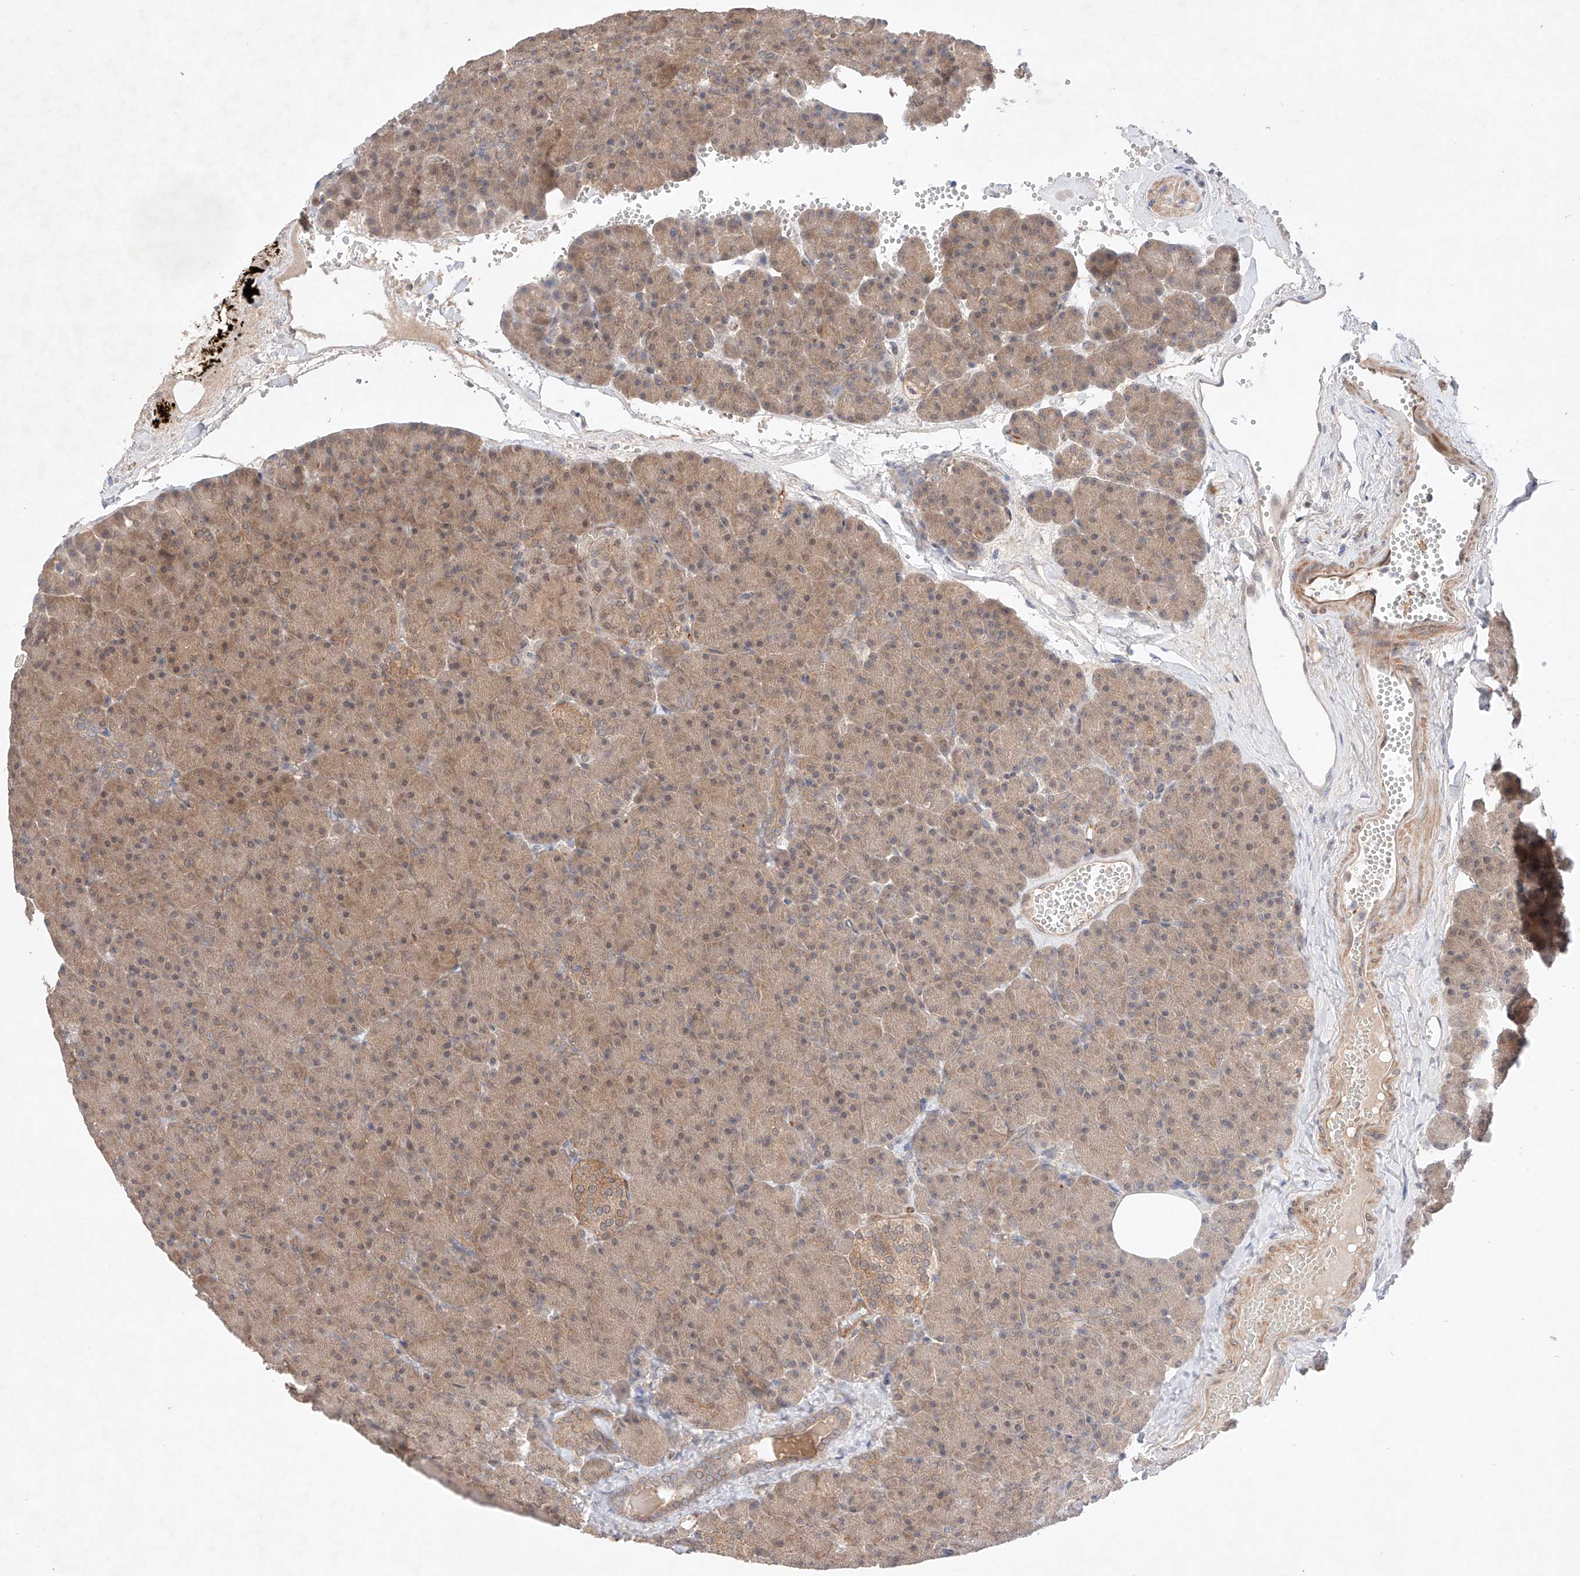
{"staining": {"intensity": "moderate", "quantity": "25%-75%", "location": "cytoplasmic/membranous,nuclear"}, "tissue": "pancreas", "cell_type": "Exocrine glandular cells", "image_type": "normal", "snomed": [{"axis": "morphology", "description": "Normal tissue, NOS"}, {"axis": "morphology", "description": "Carcinoid, malignant, NOS"}, {"axis": "topography", "description": "Pancreas"}], "caption": "Pancreas stained with DAB (3,3'-diaminobenzidine) IHC demonstrates medium levels of moderate cytoplasmic/membranous,nuclear positivity in about 25%-75% of exocrine glandular cells.", "gene": "ZNF124", "patient": {"sex": "female", "age": 35}}